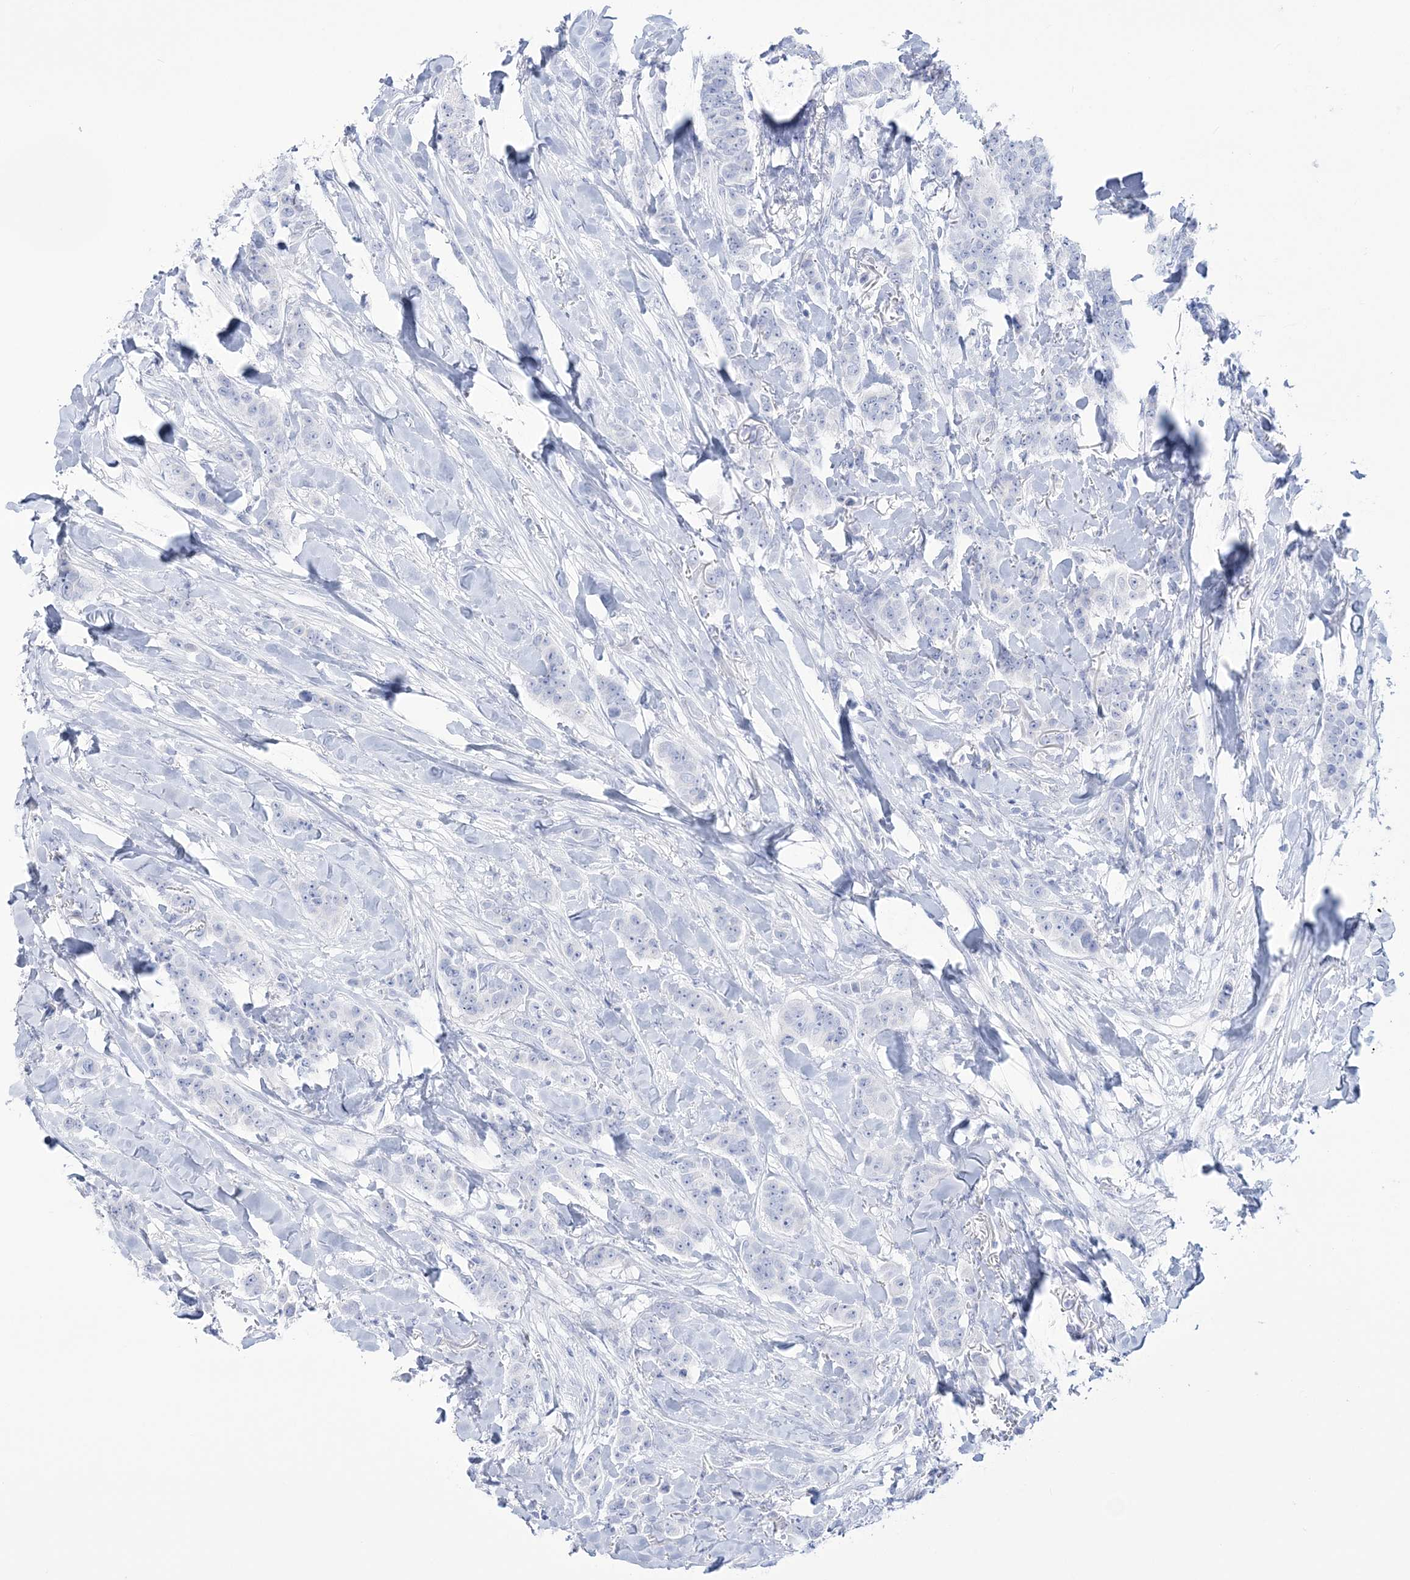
{"staining": {"intensity": "negative", "quantity": "none", "location": "none"}, "tissue": "breast cancer", "cell_type": "Tumor cells", "image_type": "cancer", "snomed": [{"axis": "morphology", "description": "Duct carcinoma"}, {"axis": "topography", "description": "Breast"}], "caption": "An IHC histopathology image of breast cancer (intraductal carcinoma) is shown. There is no staining in tumor cells of breast cancer (intraductal carcinoma).", "gene": "RBP2", "patient": {"sex": "female", "age": 40}}